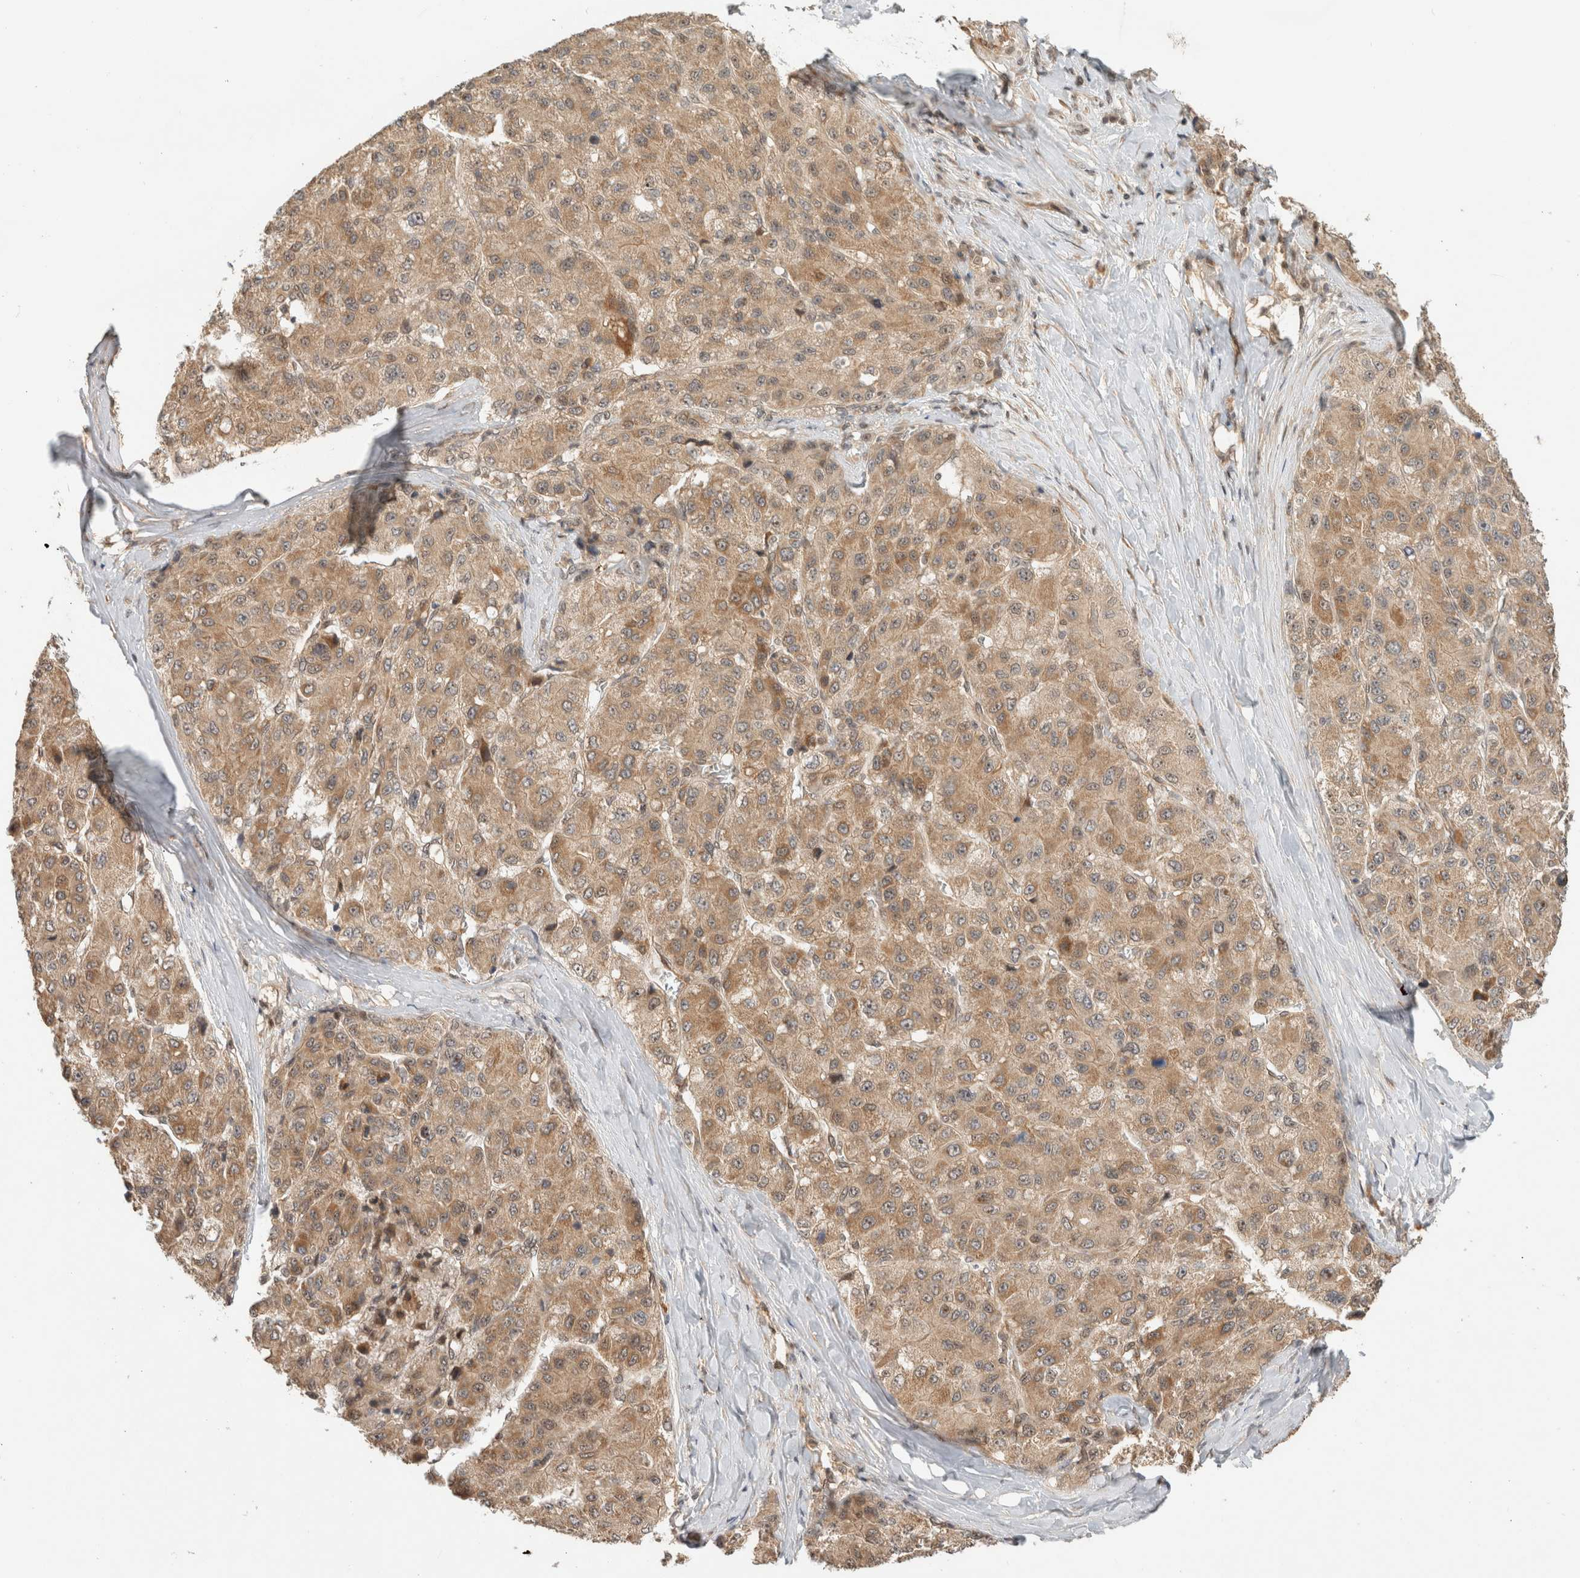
{"staining": {"intensity": "weak", "quantity": ">75%", "location": "cytoplasmic/membranous"}, "tissue": "liver cancer", "cell_type": "Tumor cells", "image_type": "cancer", "snomed": [{"axis": "morphology", "description": "Carcinoma, Hepatocellular, NOS"}, {"axis": "topography", "description": "Liver"}], "caption": "The image demonstrates a brown stain indicating the presence of a protein in the cytoplasmic/membranous of tumor cells in liver hepatocellular carcinoma.", "gene": "CAAP1", "patient": {"sex": "male", "age": 80}}